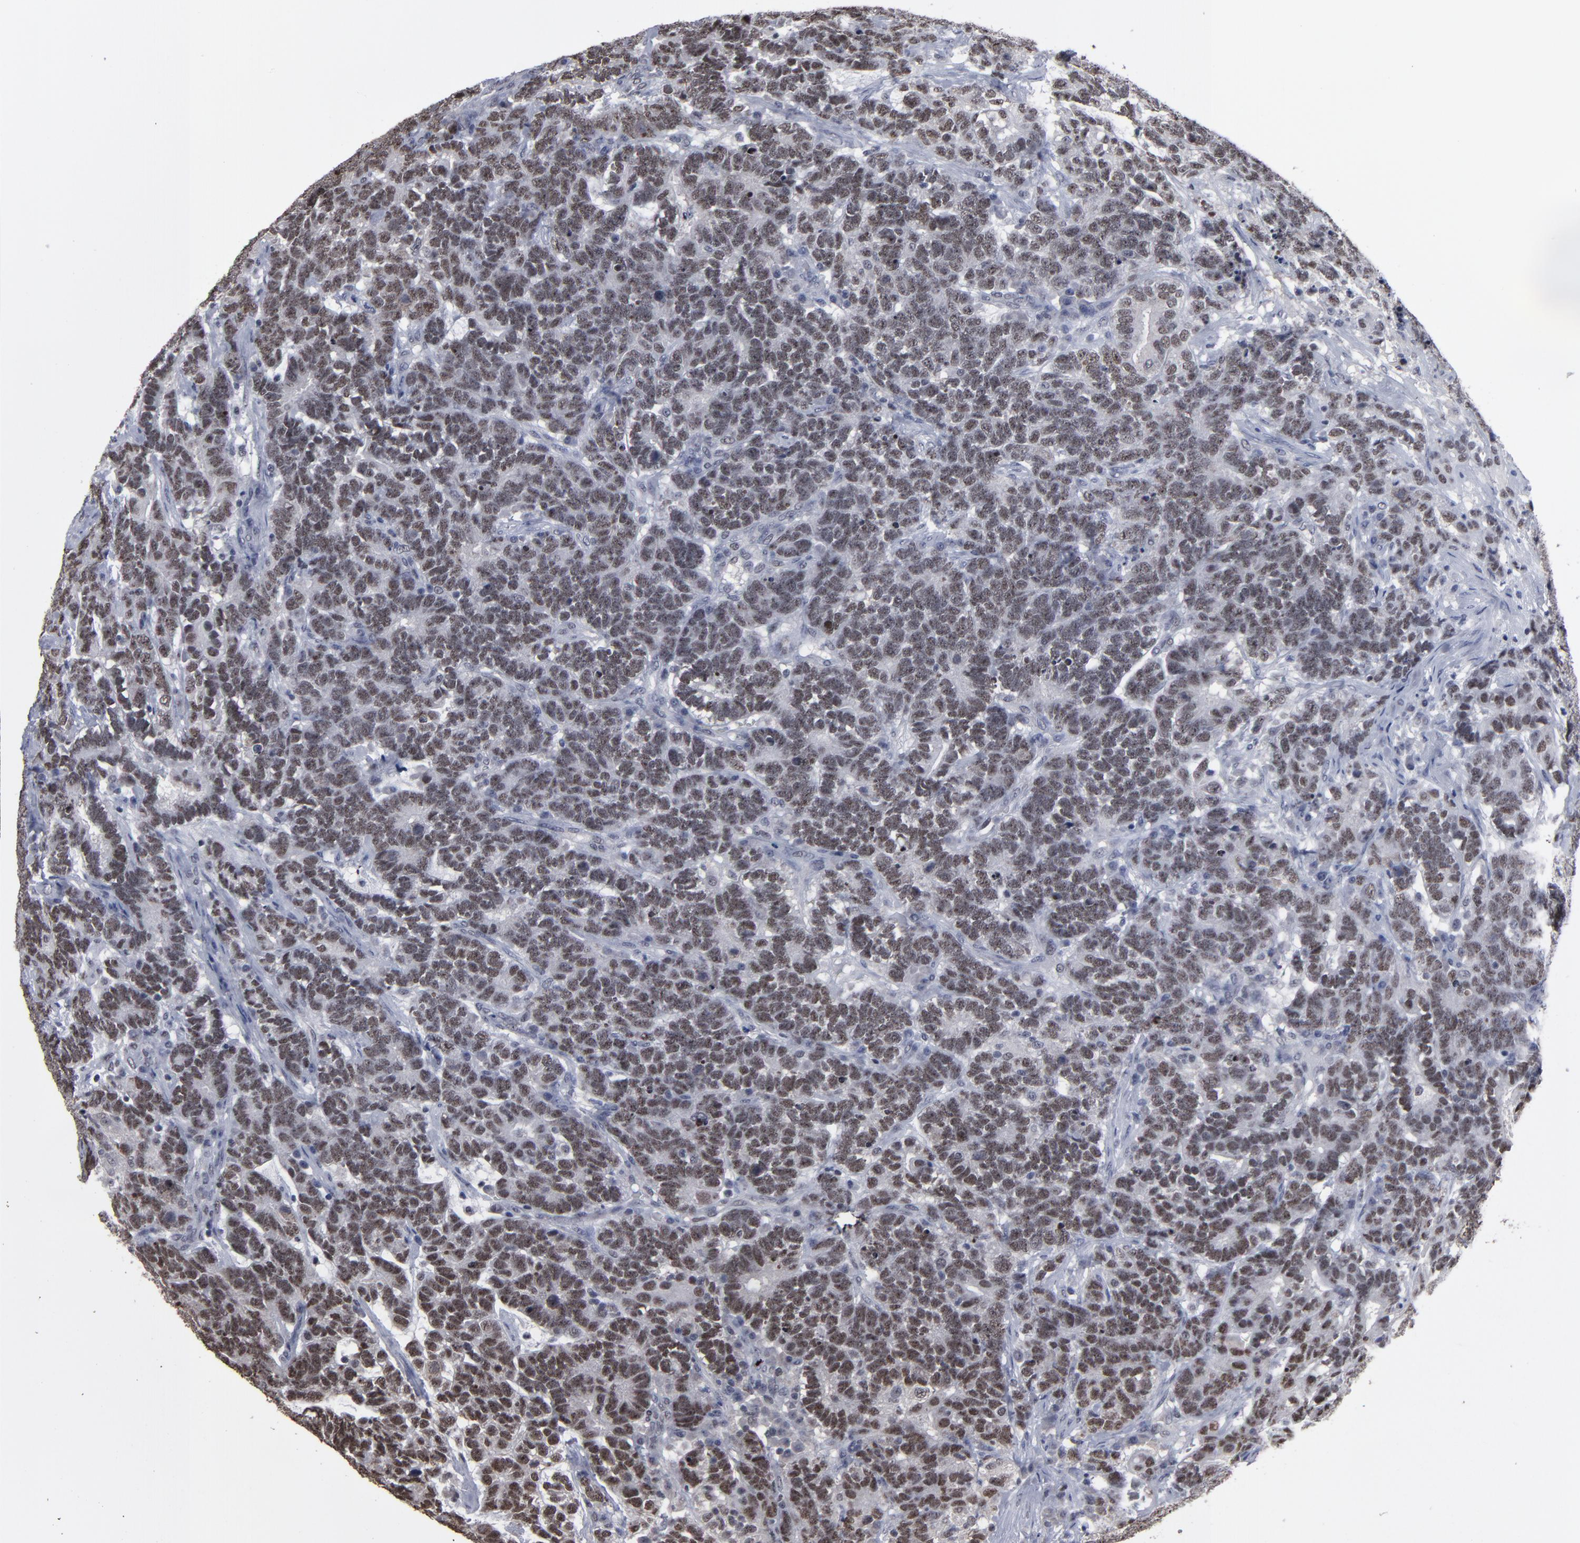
{"staining": {"intensity": "moderate", "quantity": ">75%", "location": "nuclear"}, "tissue": "testis cancer", "cell_type": "Tumor cells", "image_type": "cancer", "snomed": [{"axis": "morphology", "description": "Carcinoma, Embryonal, NOS"}, {"axis": "topography", "description": "Testis"}], "caption": "Approximately >75% of tumor cells in human testis embryonal carcinoma display moderate nuclear protein staining as visualized by brown immunohistochemical staining.", "gene": "SSRP1", "patient": {"sex": "male", "age": 26}}